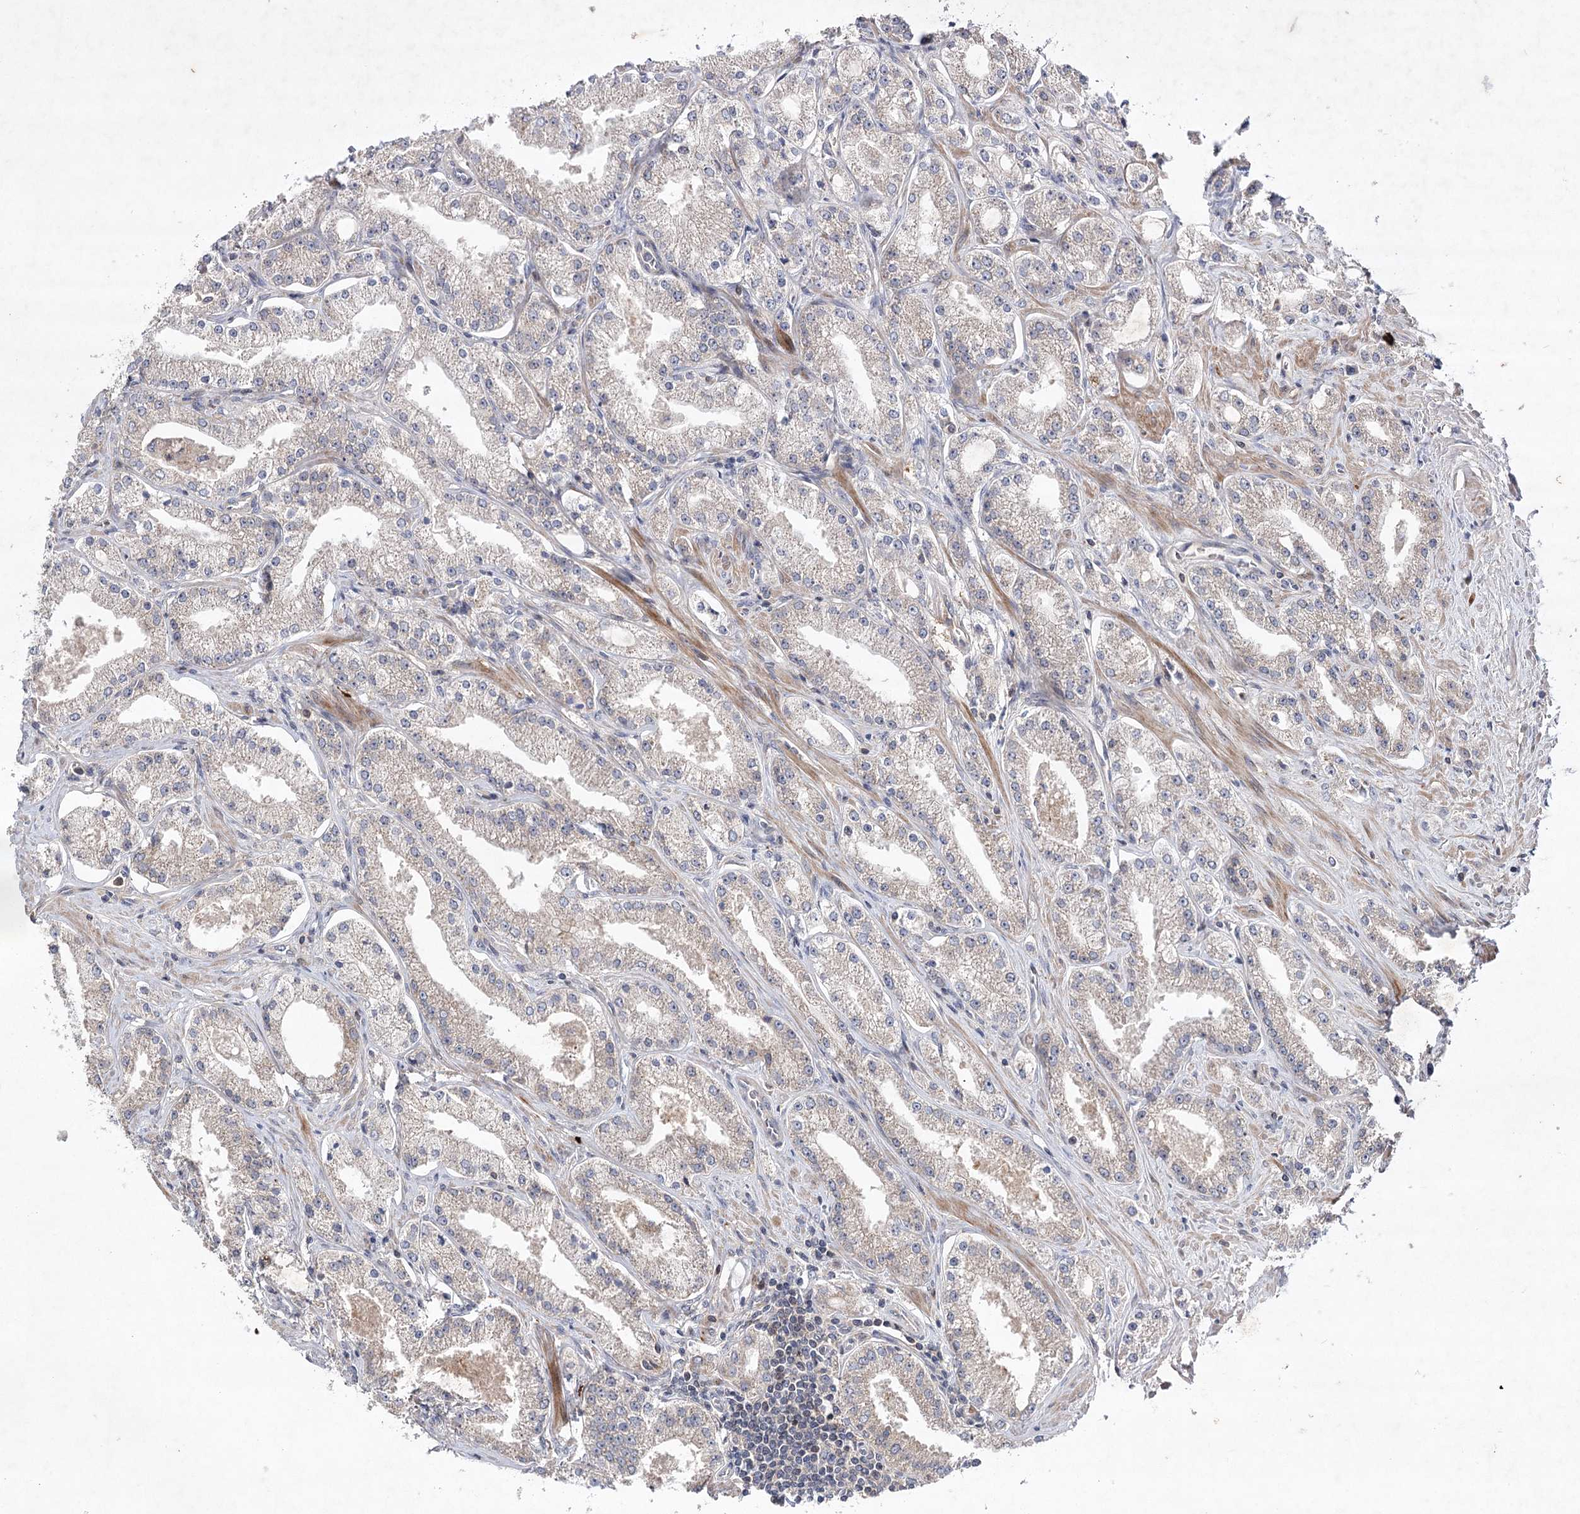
{"staining": {"intensity": "negative", "quantity": "none", "location": "none"}, "tissue": "prostate cancer", "cell_type": "Tumor cells", "image_type": "cancer", "snomed": [{"axis": "morphology", "description": "Adenocarcinoma, Low grade"}, {"axis": "topography", "description": "Prostate"}], "caption": "Immunohistochemical staining of prostate low-grade adenocarcinoma reveals no significant staining in tumor cells. (Immunohistochemistry (ihc), brightfield microscopy, high magnification).", "gene": "MAP3K13", "patient": {"sex": "male", "age": 69}}